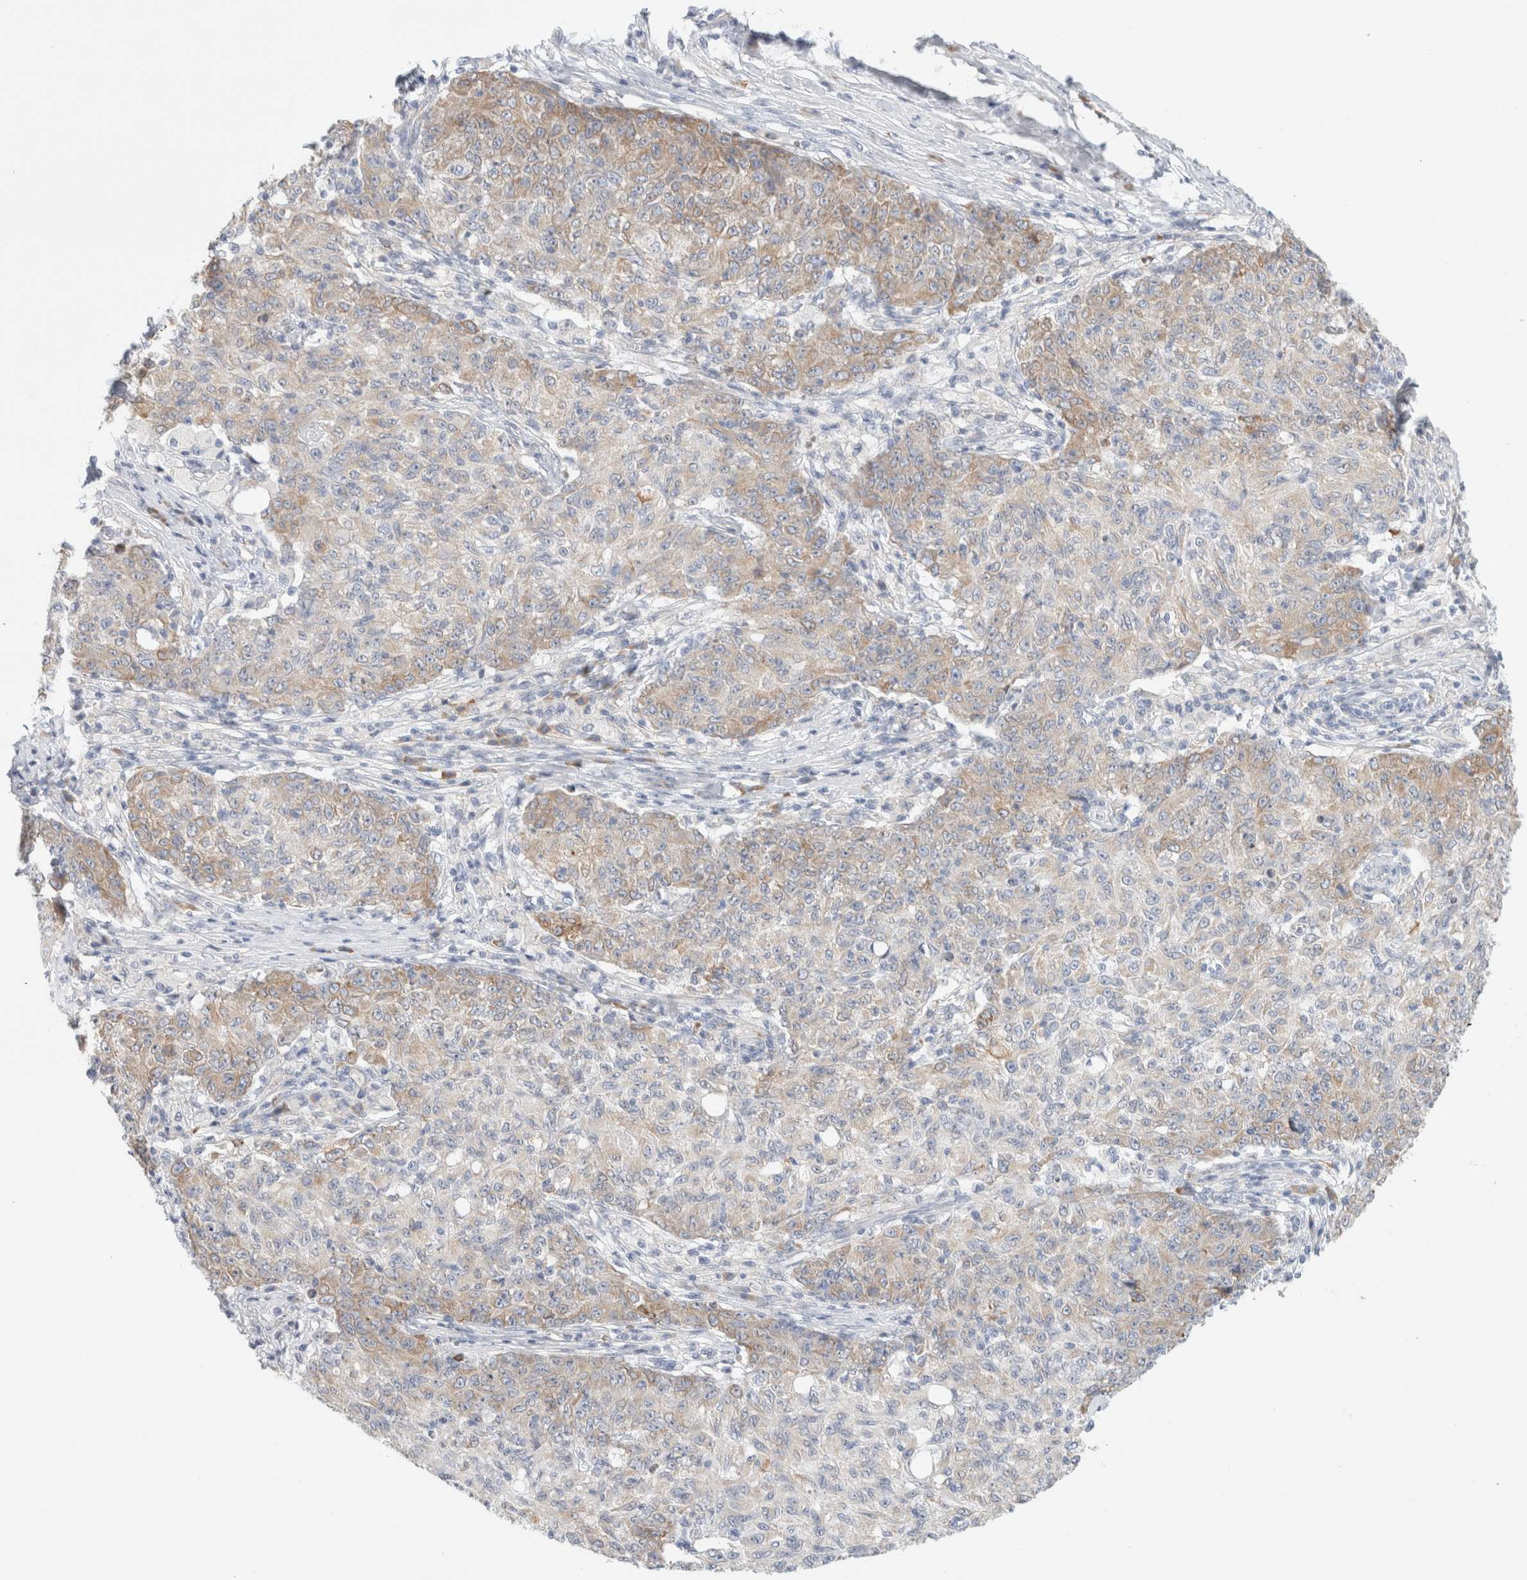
{"staining": {"intensity": "weak", "quantity": "25%-75%", "location": "cytoplasmic/membranous"}, "tissue": "ovarian cancer", "cell_type": "Tumor cells", "image_type": "cancer", "snomed": [{"axis": "morphology", "description": "Carcinoma, endometroid"}, {"axis": "topography", "description": "Ovary"}], "caption": "A histopathology image showing weak cytoplasmic/membranous expression in approximately 25%-75% of tumor cells in ovarian endometroid carcinoma, as visualized by brown immunohistochemical staining.", "gene": "CSK", "patient": {"sex": "female", "age": 42}}